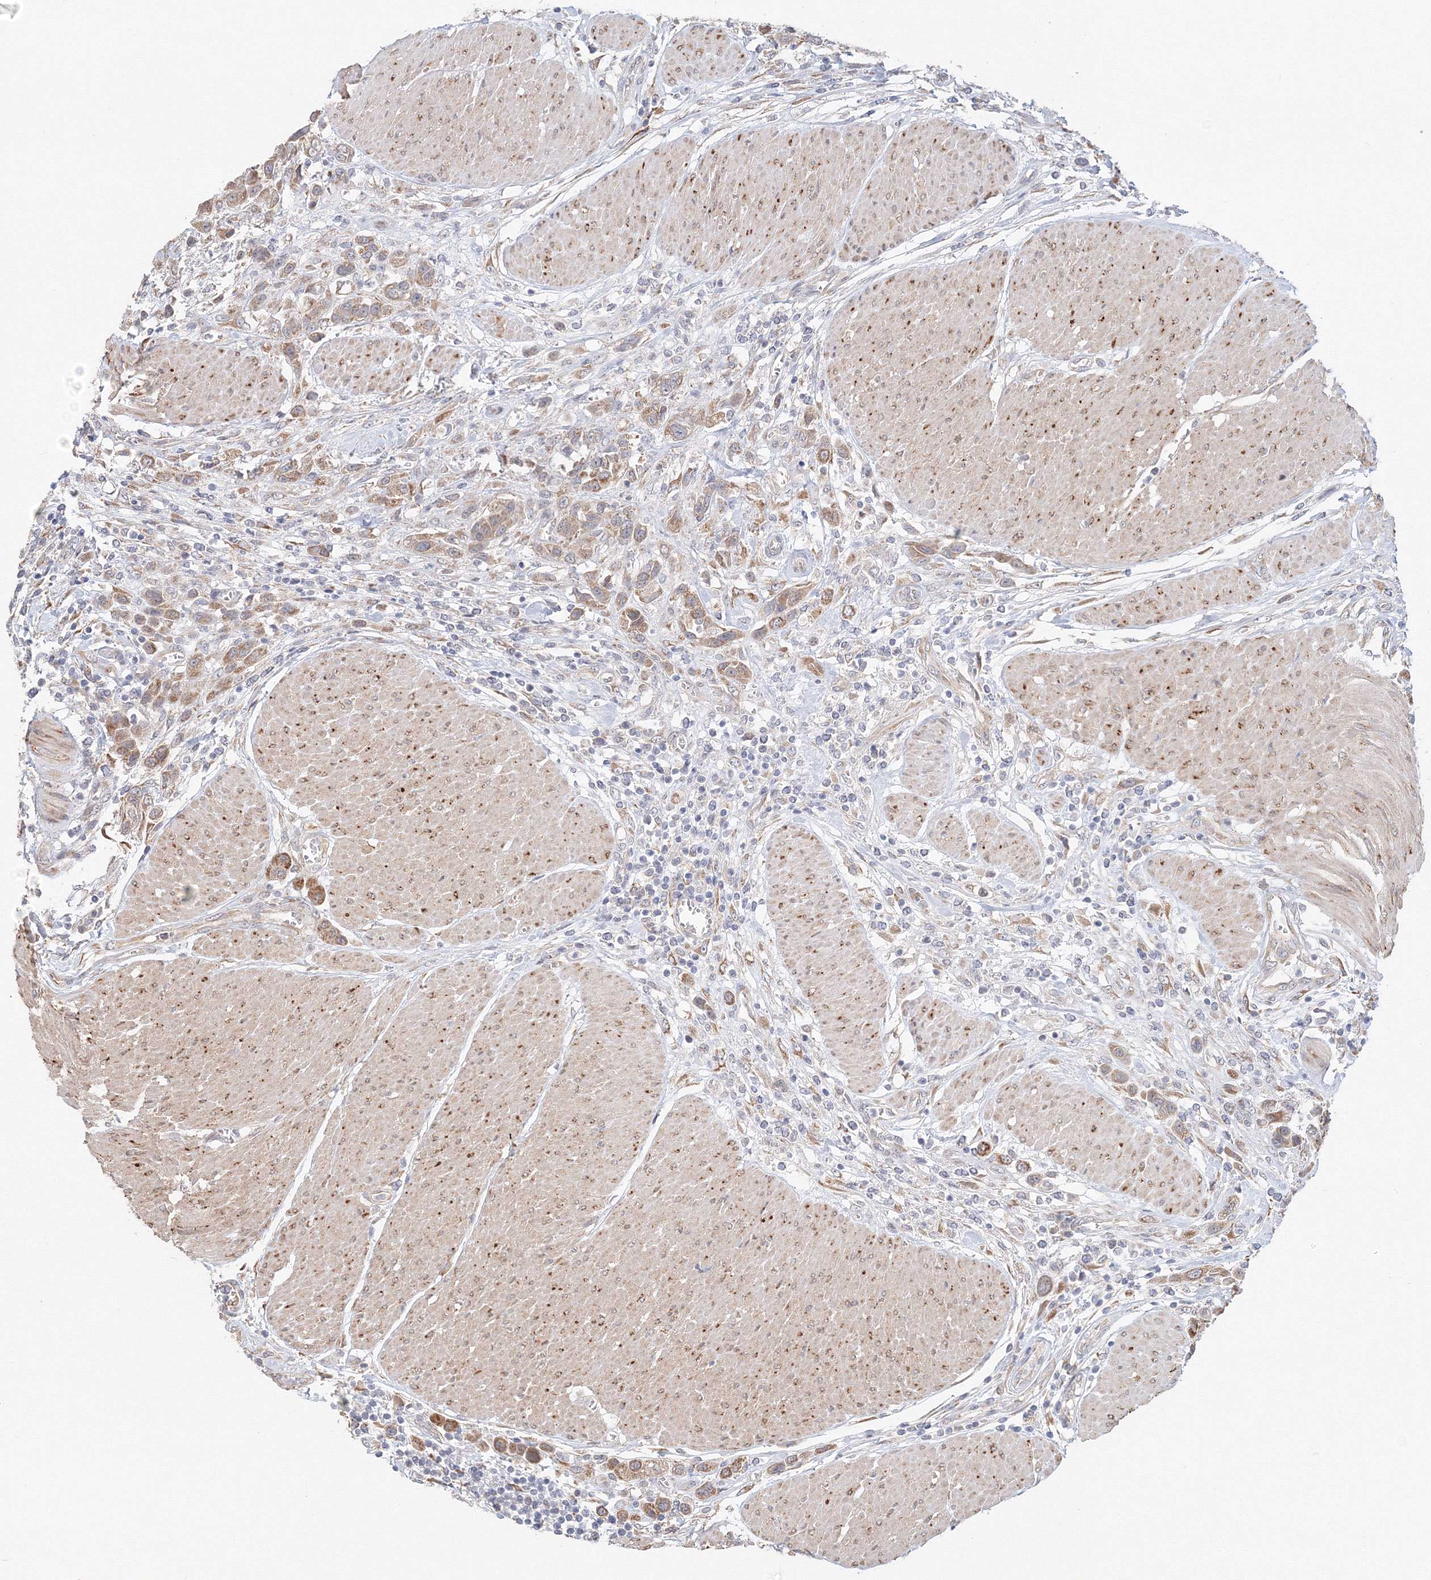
{"staining": {"intensity": "moderate", "quantity": ">75%", "location": "cytoplasmic/membranous"}, "tissue": "urothelial cancer", "cell_type": "Tumor cells", "image_type": "cancer", "snomed": [{"axis": "morphology", "description": "Urothelial carcinoma, High grade"}, {"axis": "topography", "description": "Urinary bladder"}], "caption": "Urothelial cancer stained with immunohistochemistry shows moderate cytoplasmic/membranous expression in about >75% of tumor cells.", "gene": "DHRS12", "patient": {"sex": "male", "age": 50}}